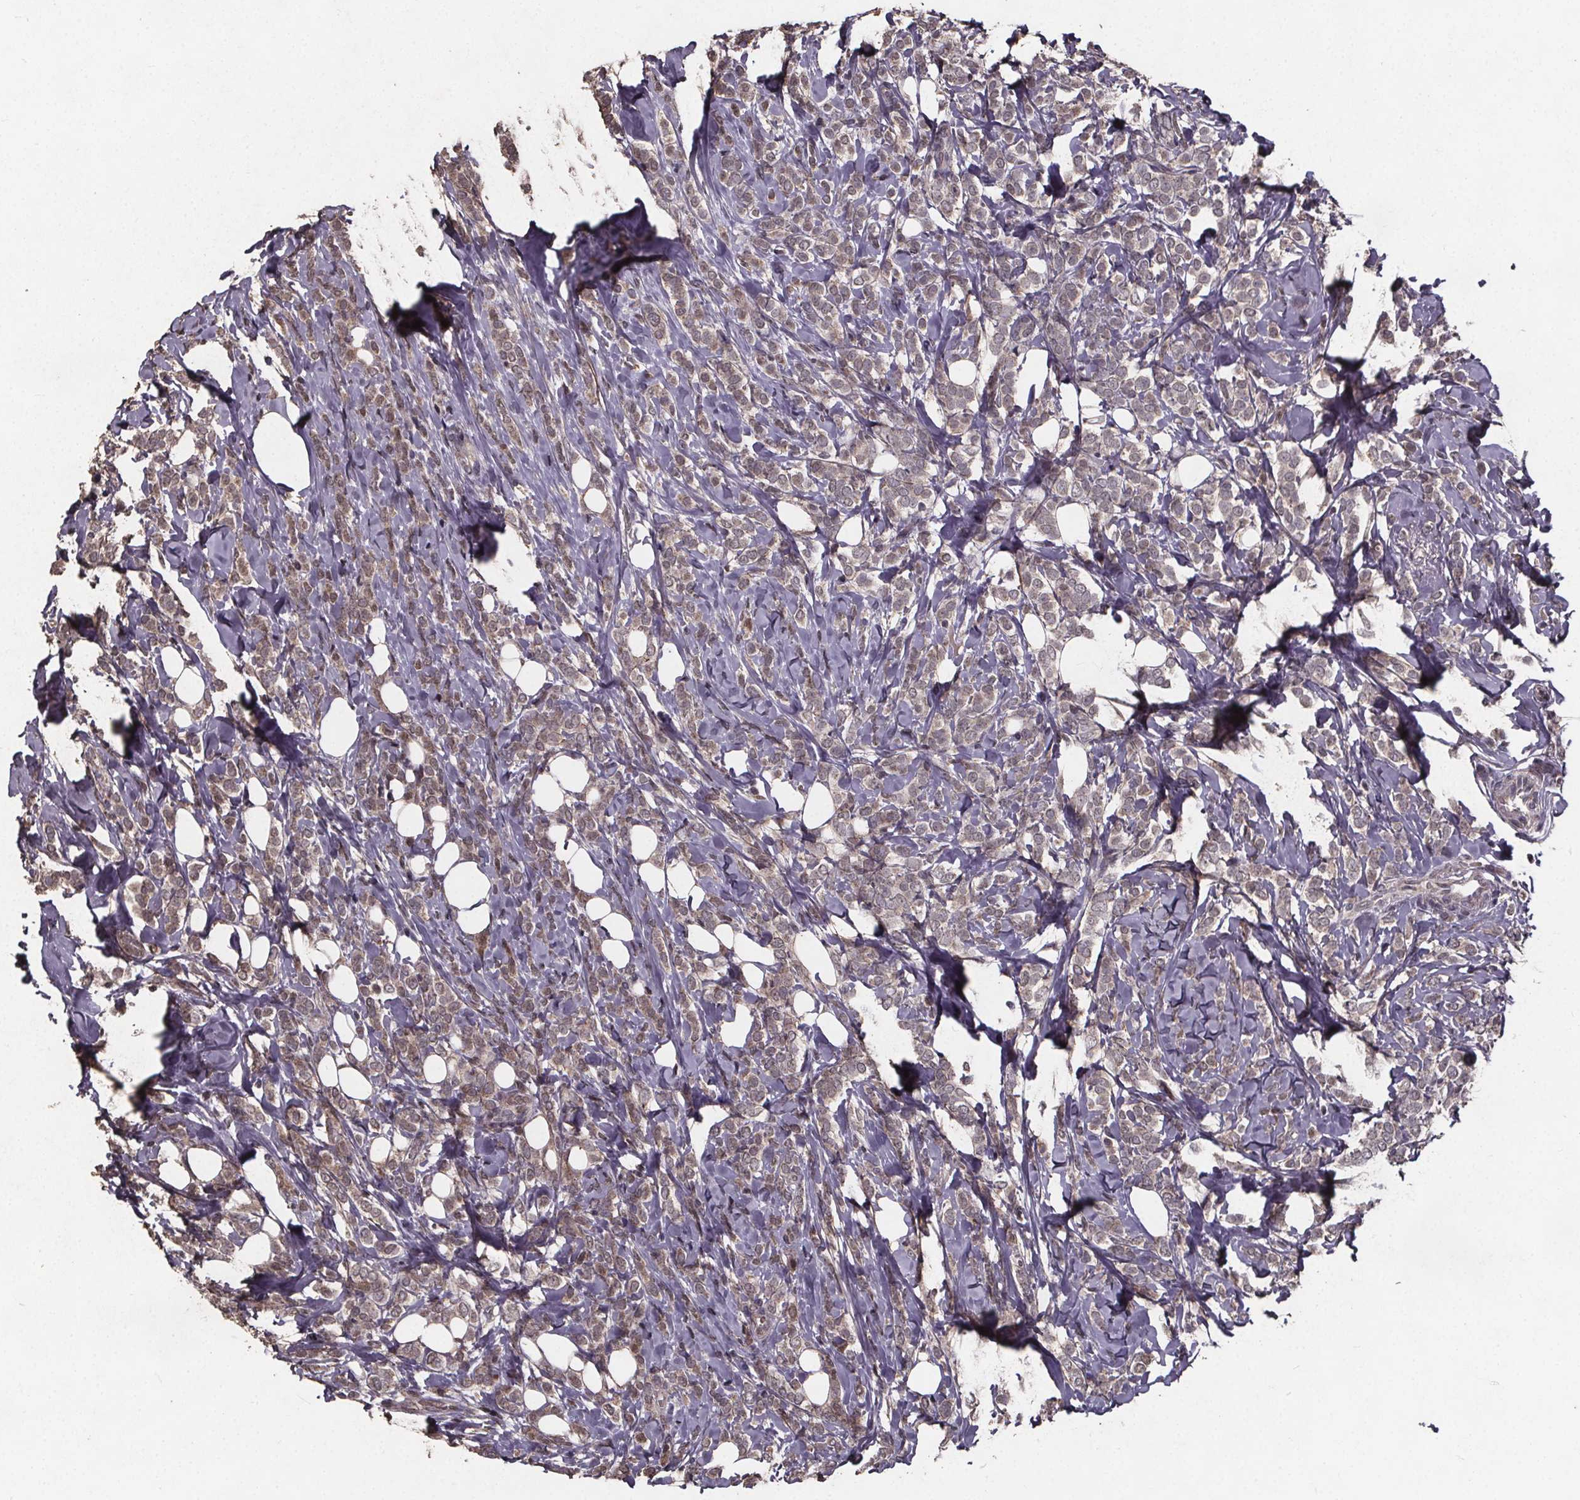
{"staining": {"intensity": "weak", "quantity": "25%-75%", "location": "cytoplasmic/membranous"}, "tissue": "breast cancer", "cell_type": "Tumor cells", "image_type": "cancer", "snomed": [{"axis": "morphology", "description": "Lobular carcinoma"}, {"axis": "topography", "description": "Breast"}], "caption": "The image demonstrates a brown stain indicating the presence of a protein in the cytoplasmic/membranous of tumor cells in breast cancer.", "gene": "GPX3", "patient": {"sex": "female", "age": 49}}